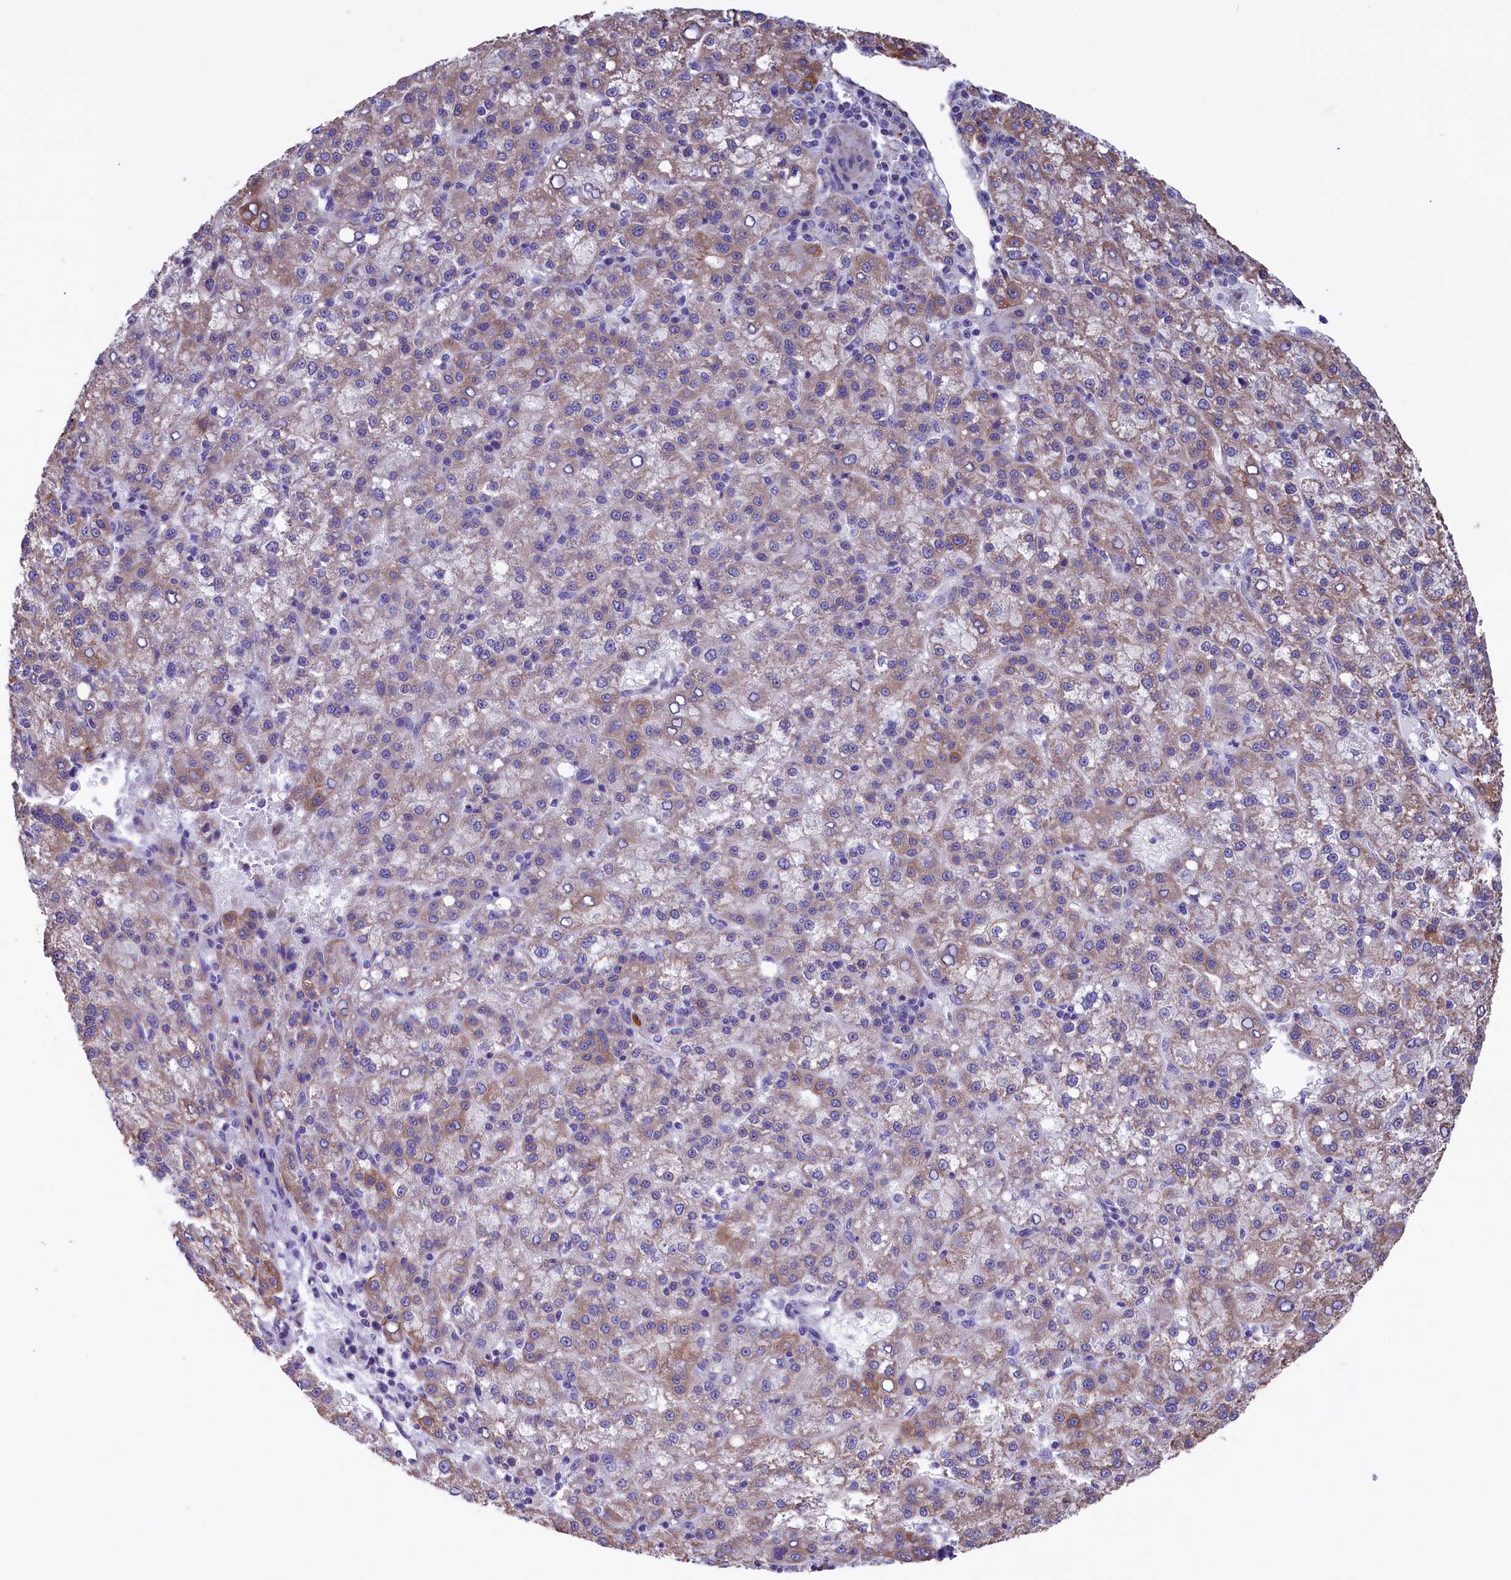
{"staining": {"intensity": "moderate", "quantity": "25%-75%", "location": "cytoplasmic/membranous"}, "tissue": "liver cancer", "cell_type": "Tumor cells", "image_type": "cancer", "snomed": [{"axis": "morphology", "description": "Carcinoma, Hepatocellular, NOS"}, {"axis": "topography", "description": "Liver"}], "caption": "Brown immunohistochemical staining in human hepatocellular carcinoma (liver) displays moderate cytoplasmic/membranous positivity in about 25%-75% of tumor cells.", "gene": "GATB", "patient": {"sex": "female", "age": 58}}